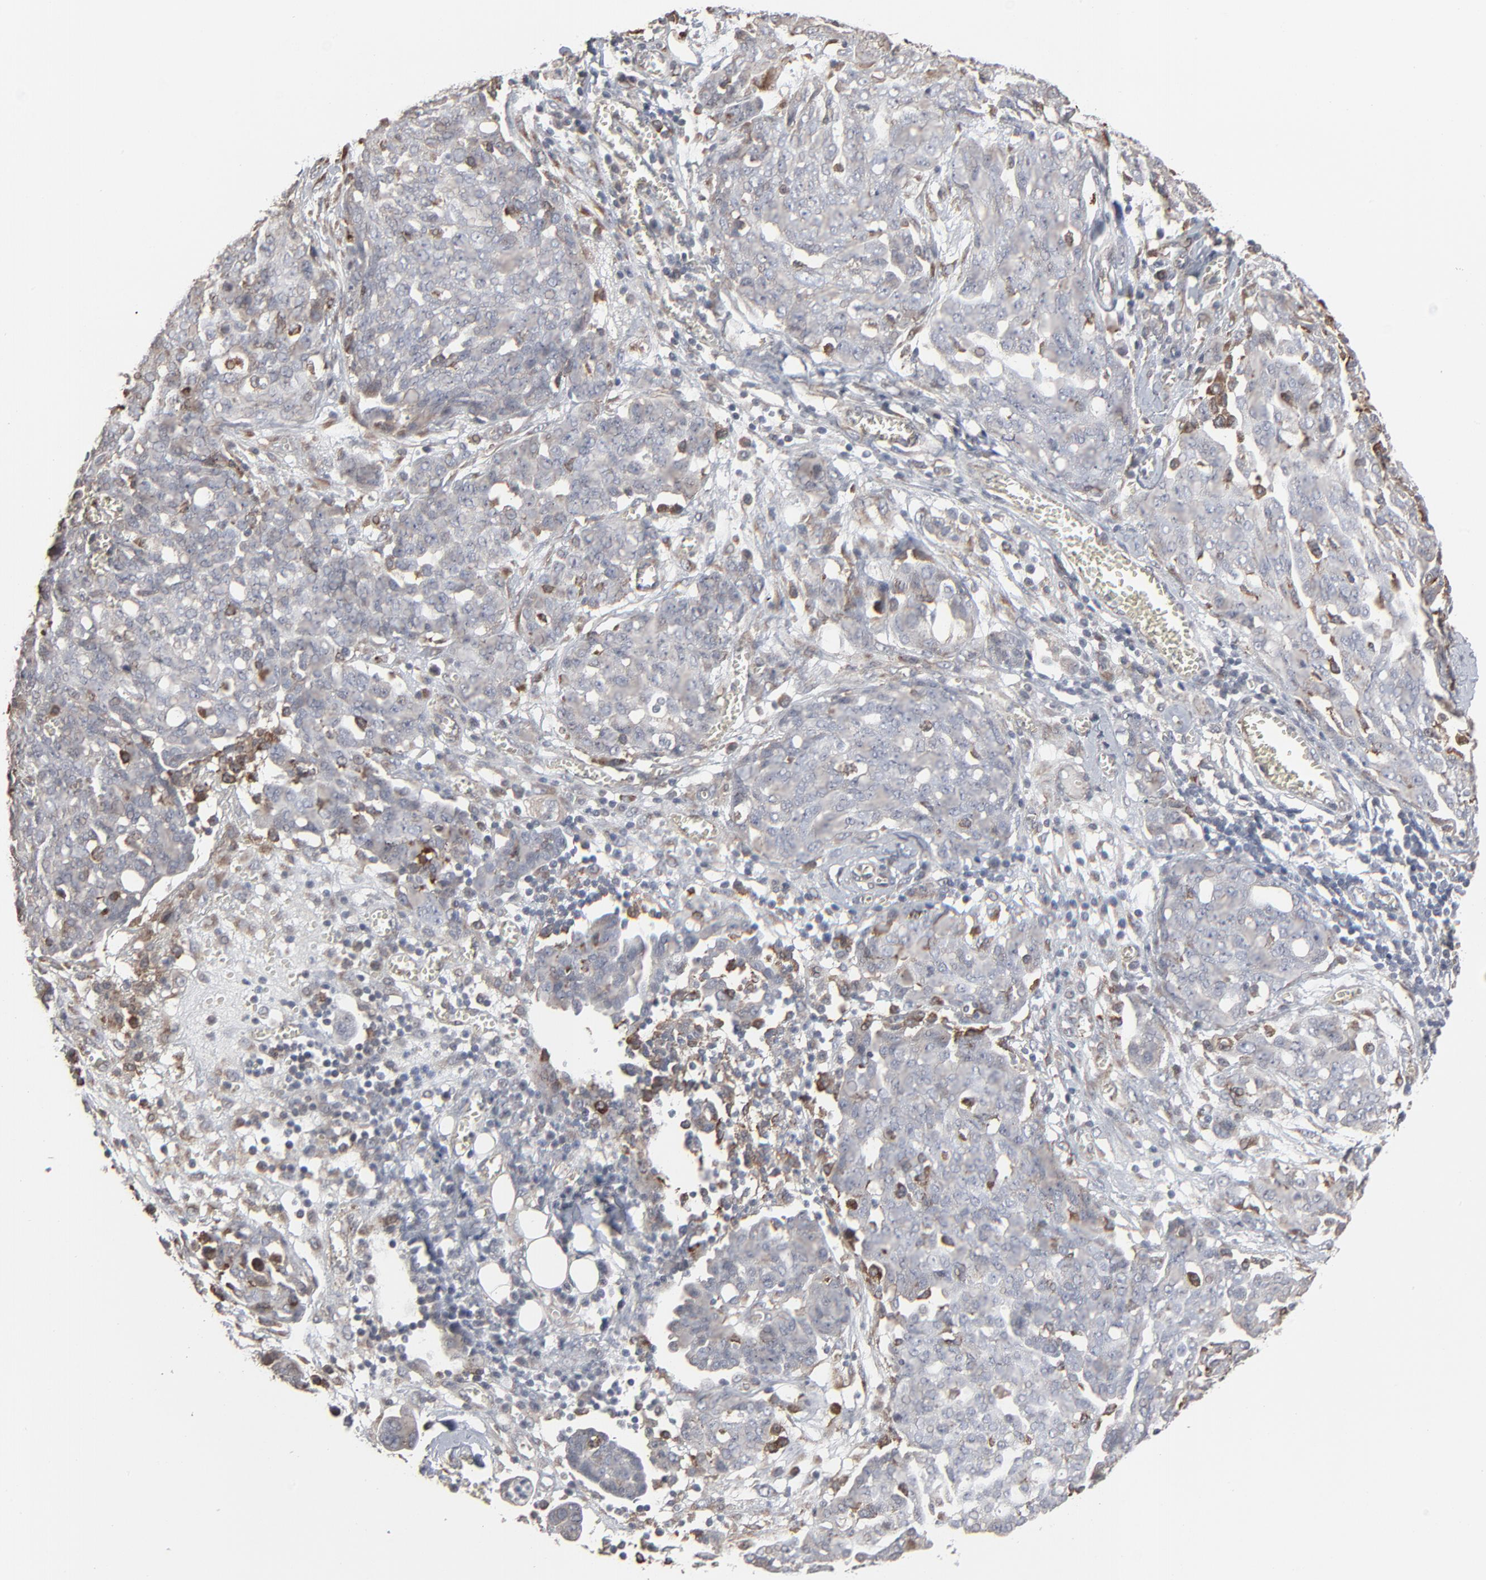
{"staining": {"intensity": "moderate", "quantity": "<25%", "location": "cytoplasmic/membranous"}, "tissue": "ovarian cancer", "cell_type": "Tumor cells", "image_type": "cancer", "snomed": [{"axis": "morphology", "description": "Cystadenocarcinoma, serous, NOS"}, {"axis": "topography", "description": "Soft tissue"}, {"axis": "topography", "description": "Ovary"}], "caption": "Serous cystadenocarcinoma (ovarian) stained for a protein exhibits moderate cytoplasmic/membranous positivity in tumor cells. Nuclei are stained in blue.", "gene": "CTNND1", "patient": {"sex": "female", "age": 57}}